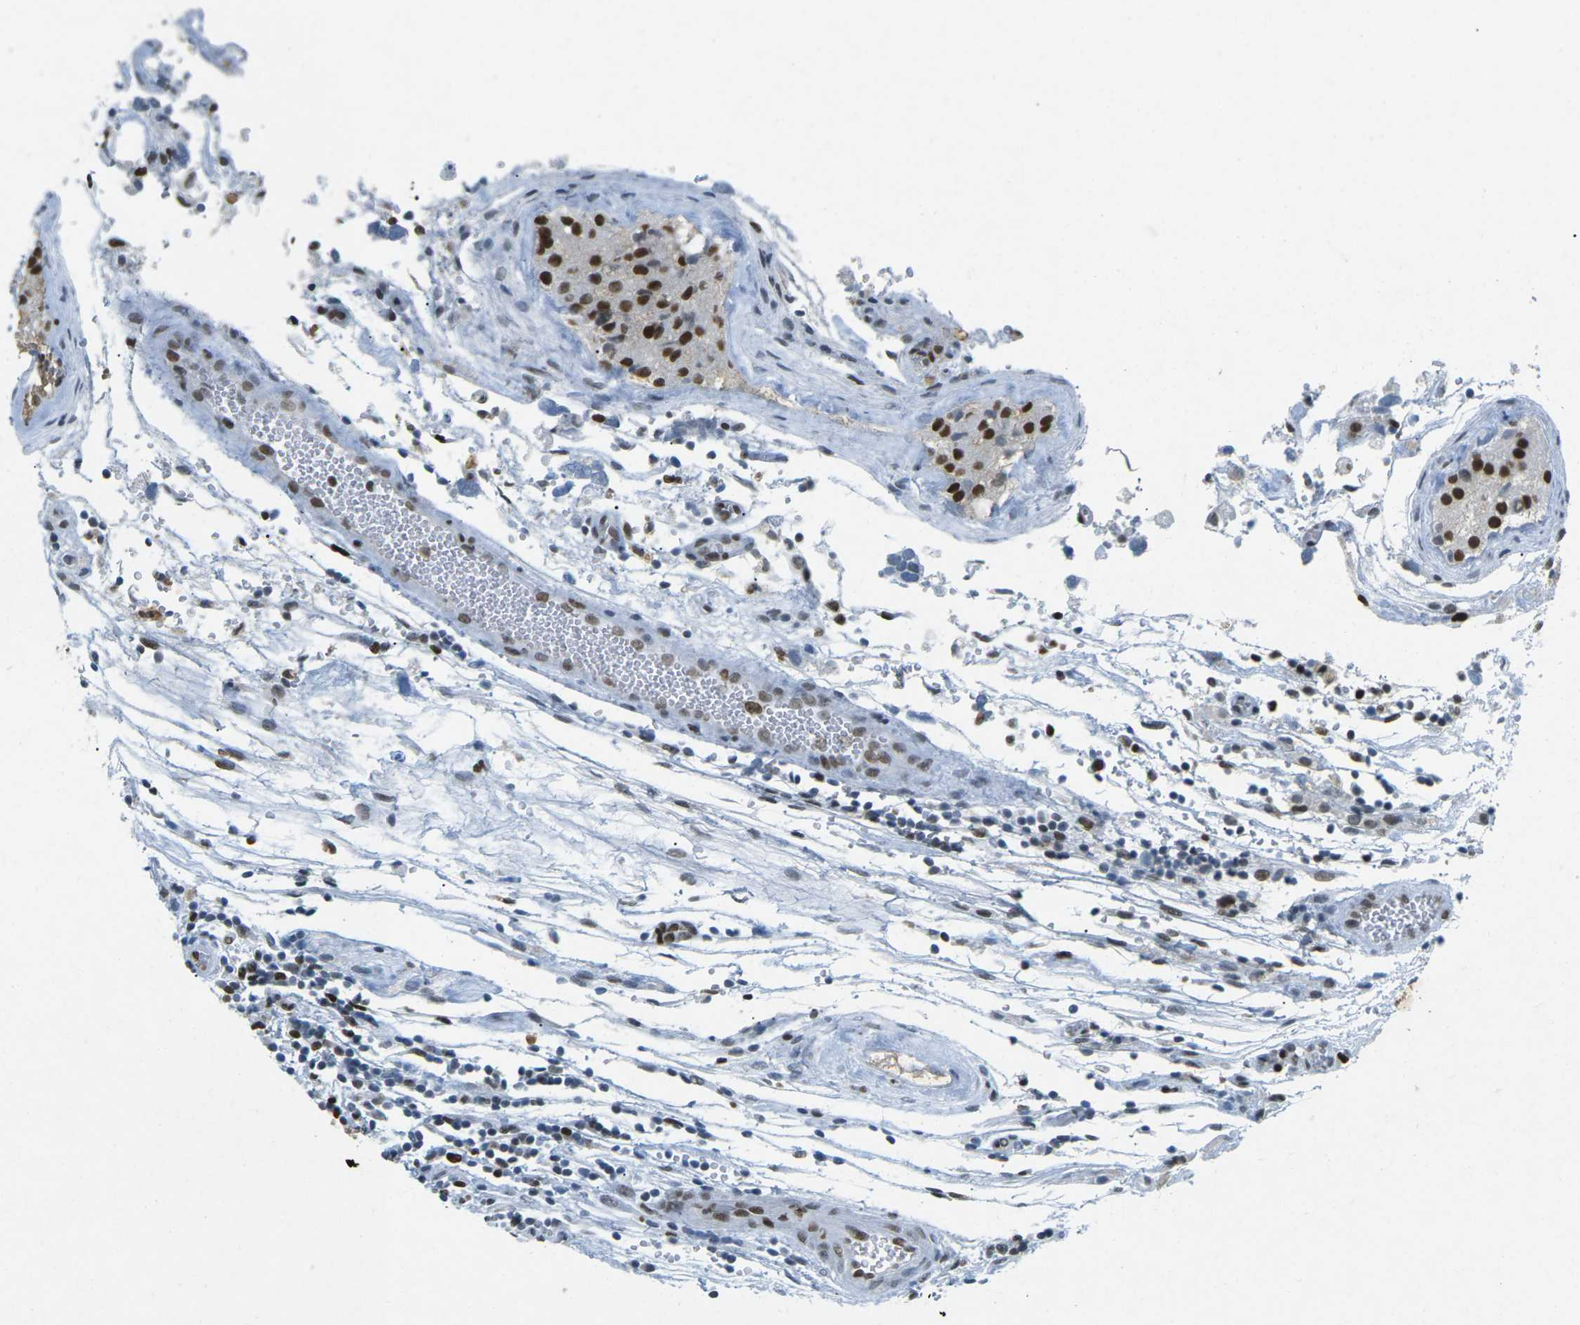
{"staining": {"intensity": "strong", "quantity": ">75%", "location": "nuclear"}, "tissue": "testis cancer", "cell_type": "Tumor cells", "image_type": "cancer", "snomed": [{"axis": "morphology", "description": "Carcinoma, Embryonal, NOS"}, {"axis": "topography", "description": "Testis"}], "caption": "Tumor cells reveal high levels of strong nuclear expression in about >75% of cells in embryonal carcinoma (testis).", "gene": "RB1", "patient": {"sex": "male", "age": 36}}